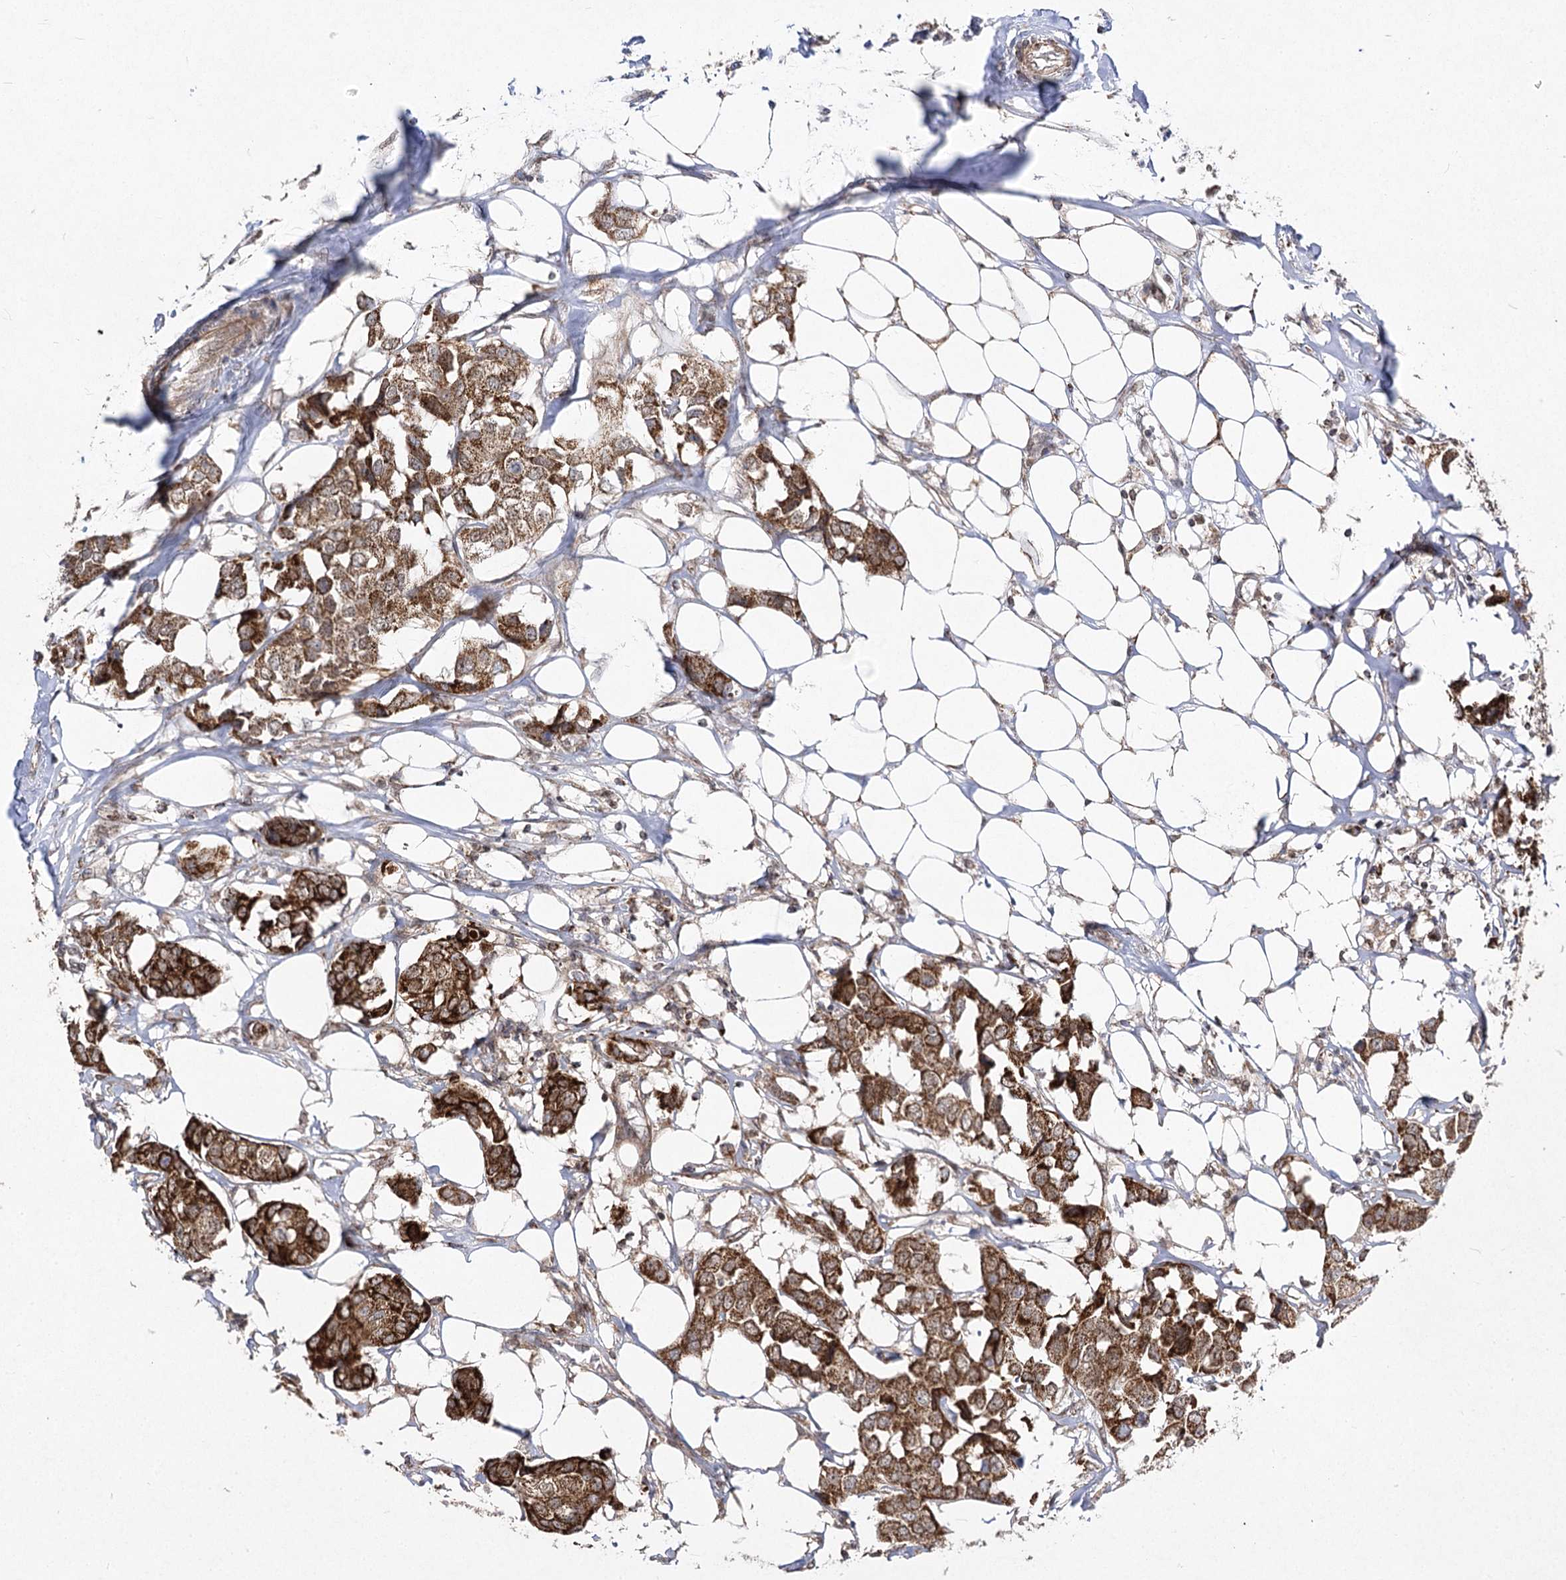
{"staining": {"intensity": "strong", "quantity": ">75%", "location": "cytoplasmic/membranous"}, "tissue": "breast cancer", "cell_type": "Tumor cells", "image_type": "cancer", "snomed": [{"axis": "morphology", "description": "Duct carcinoma"}, {"axis": "topography", "description": "Breast"}], "caption": "Protein staining demonstrates strong cytoplasmic/membranous staining in about >75% of tumor cells in breast intraductal carcinoma.", "gene": "SLC4A1AP", "patient": {"sex": "female", "age": 80}}